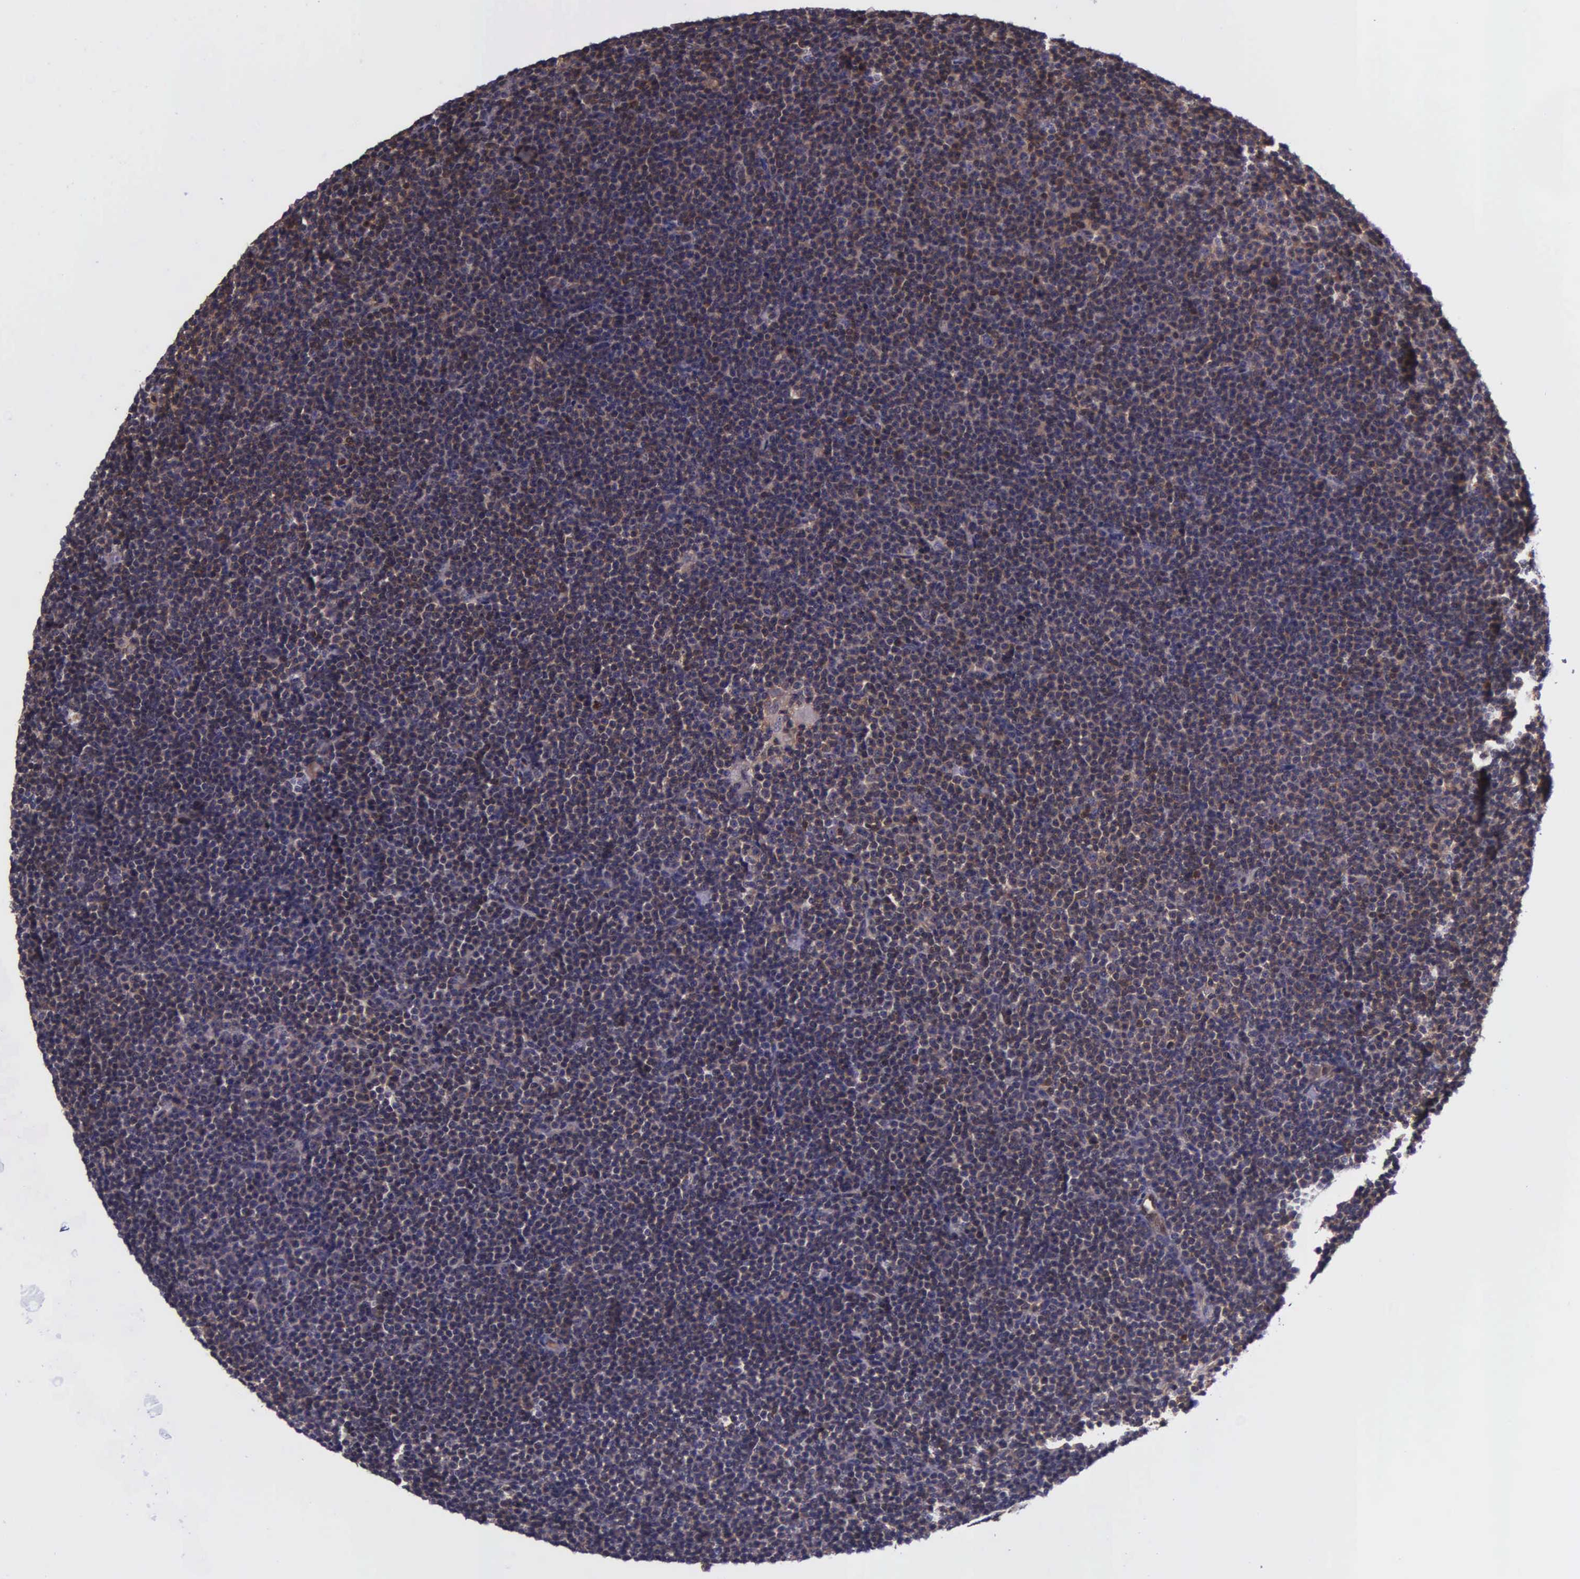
{"staining": {"intensity": "weak", "quantity": "25%-75%", "location": "cytoplasmic/membranous"}, "tissue": "lymphoma", "cell_type": "Tumor cells", "image_type": "cancer", "snomed": [{"axis": "morphology", "description": "Malignant lymphoma, non-Hodgkin's type, Low grade"}, {"axis": "topography", "description": "Lymph node"}], "caption": "A brown stain highlights weak cytoplasmic/membranous expression of a protein in human lymphoma tumor cells.", "gene": "GMPR2", "patient": {"sex": "female", "age": 69}}